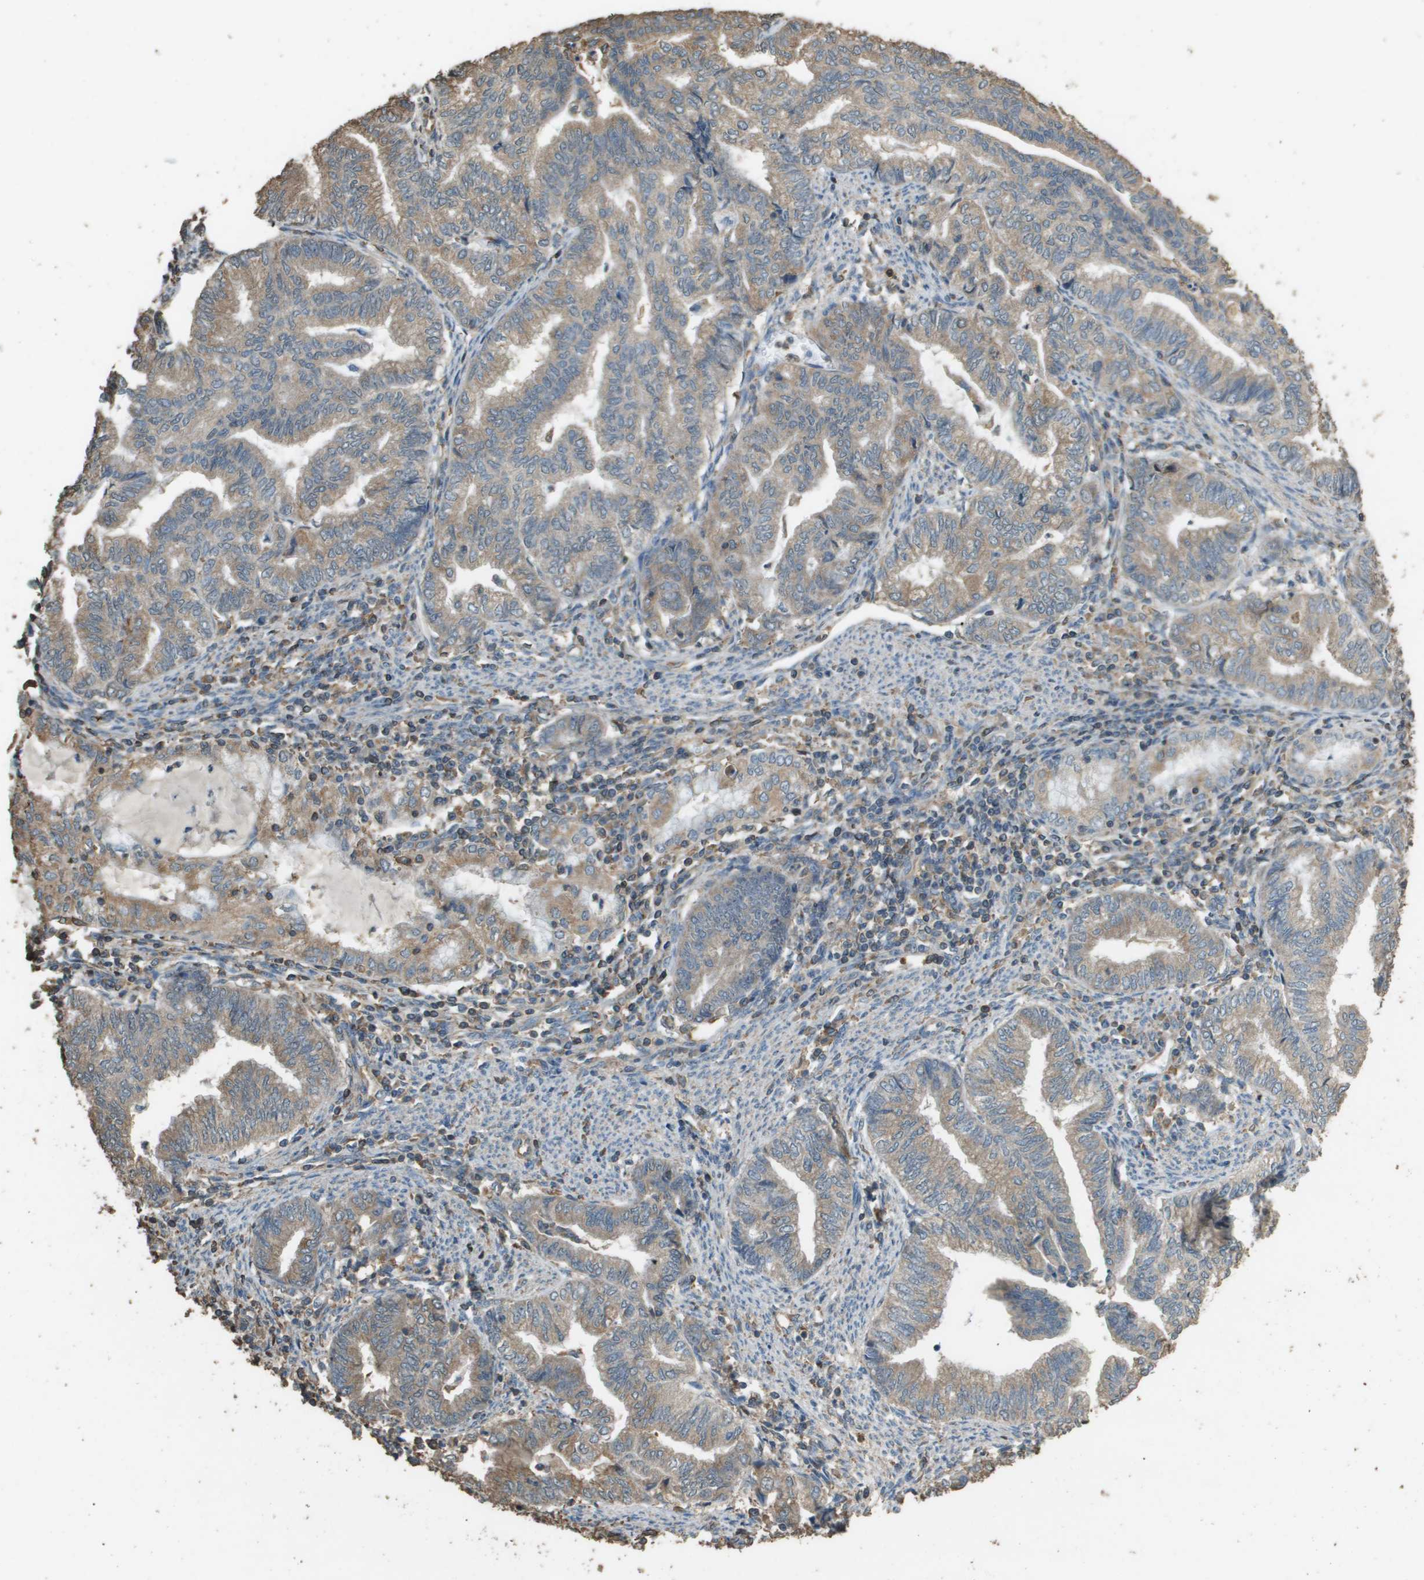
{"staining": {"intensity": "weak", "quantity": ">75%", "location": "cytoplasmic/membranous"}, "tissue": "endometrial cancer", "cell_type": "Tumor cells", "image_type": "cancer", "snomed": [{"axis": "morphology", "description": "Adenocarcinoma, NOS"}, {"axis": "topography", "description": "Endometrium"}], "caption": "Immunohistochemistry (IHC) micrograph of human adenocarcinoma (endometrial) stained for a protein (brown), which shows low levels of weak cytoplasmic/membranous expression in approximately >75% of tumor cells.", "gene": "MS4A7", "patient": {"sex": "female", "age": 79}}